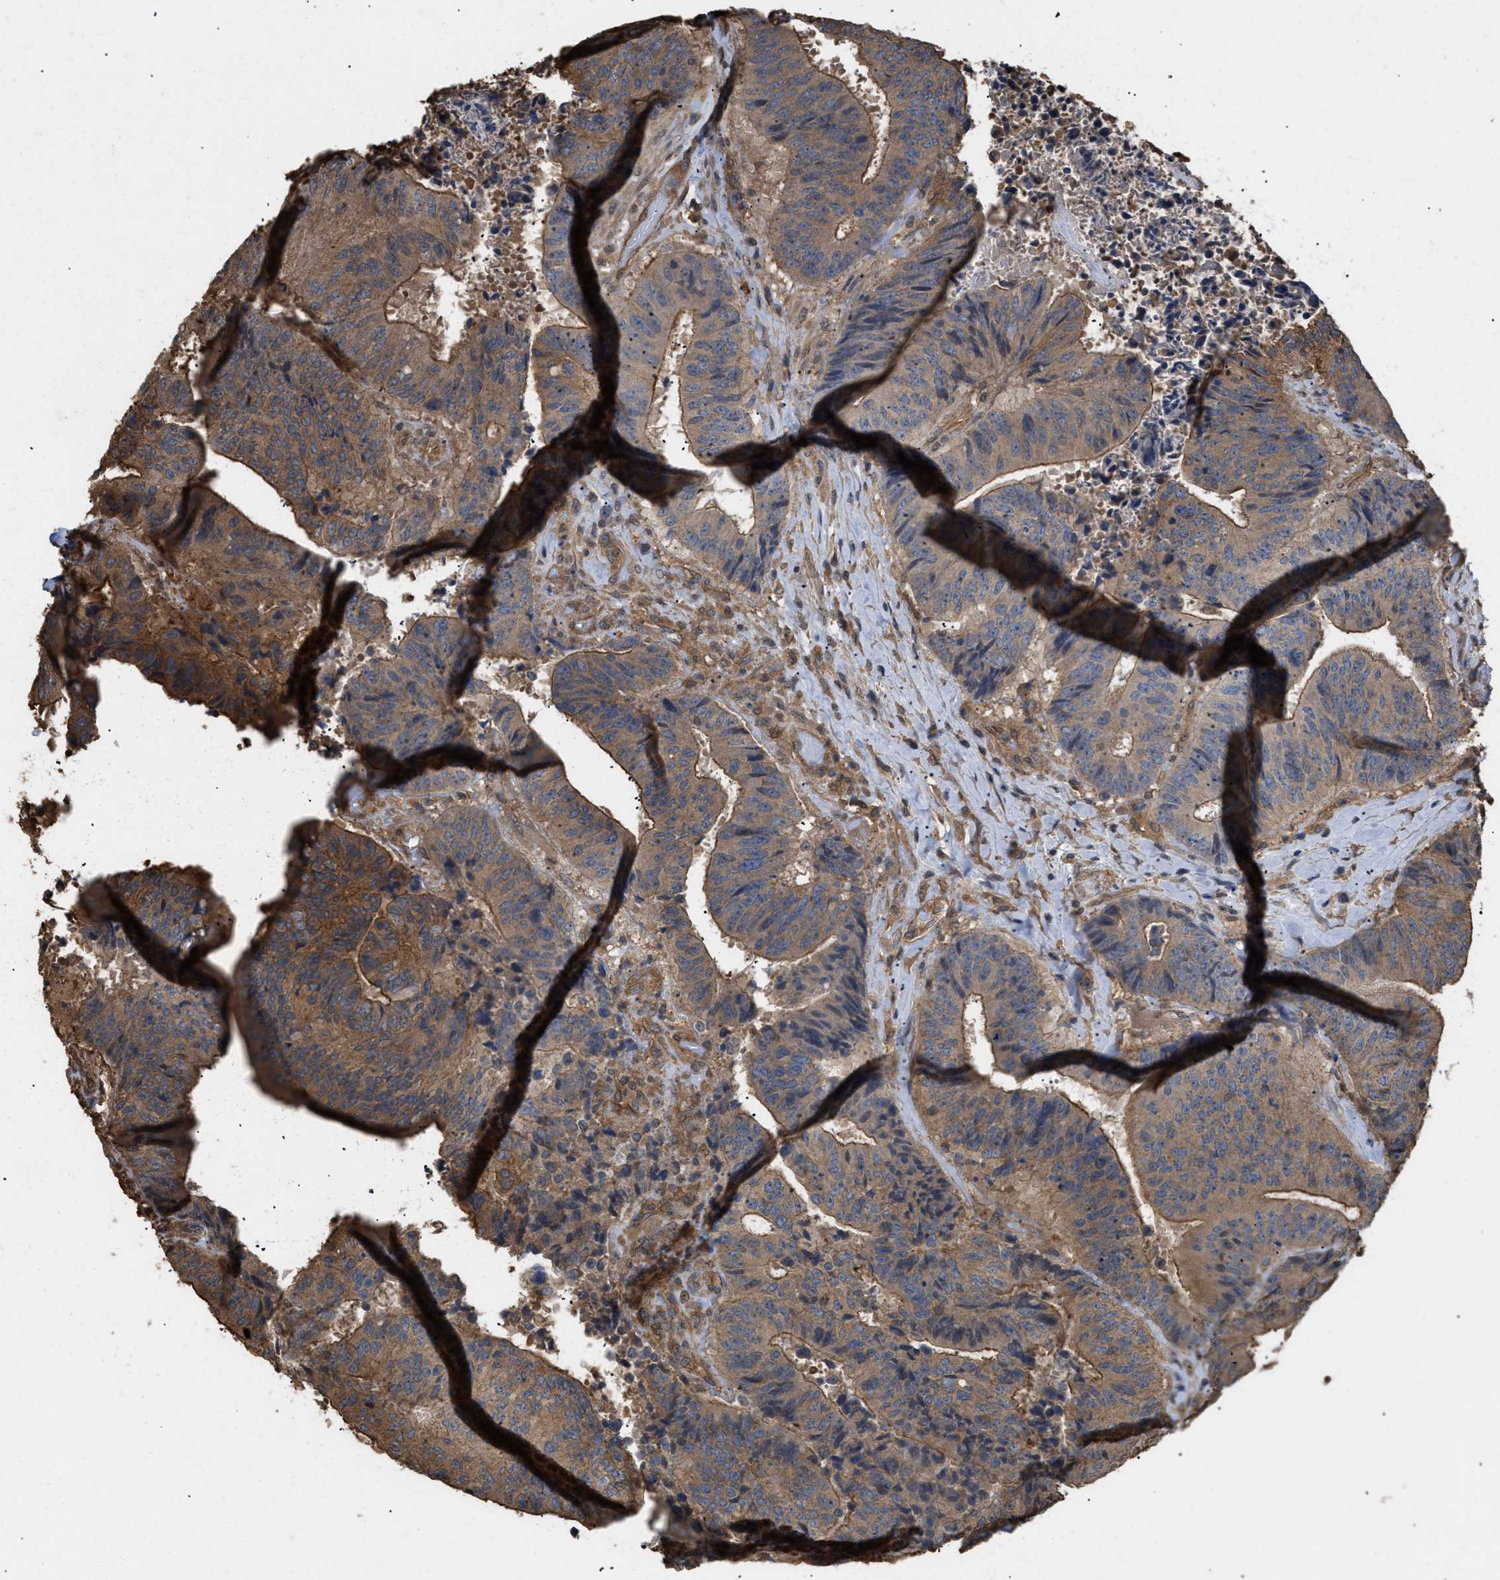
{"staining": {"intensity": "moderate", "quantity": ">75%", "location": "cytoplasmic/membranous"}, "tissue": "colorectal cancer", "cell_type": "Tumor cells", "image_type": "cancer", "snomed": [{"axis": "morphology", "description": "Adenocarcinoma, NOS"}, {"axis": "topography", "description": "Rectum"}], "caption": "DAB (3,3'-diaminobenzidine) immunohistochemical staining of human colorectal cancer demonstrates moderate cytoplasmic/membranous protein expression in about >75% of tumor cells.", "gene": "CALM1", "patient": {"sex": "male", "age": 72}}